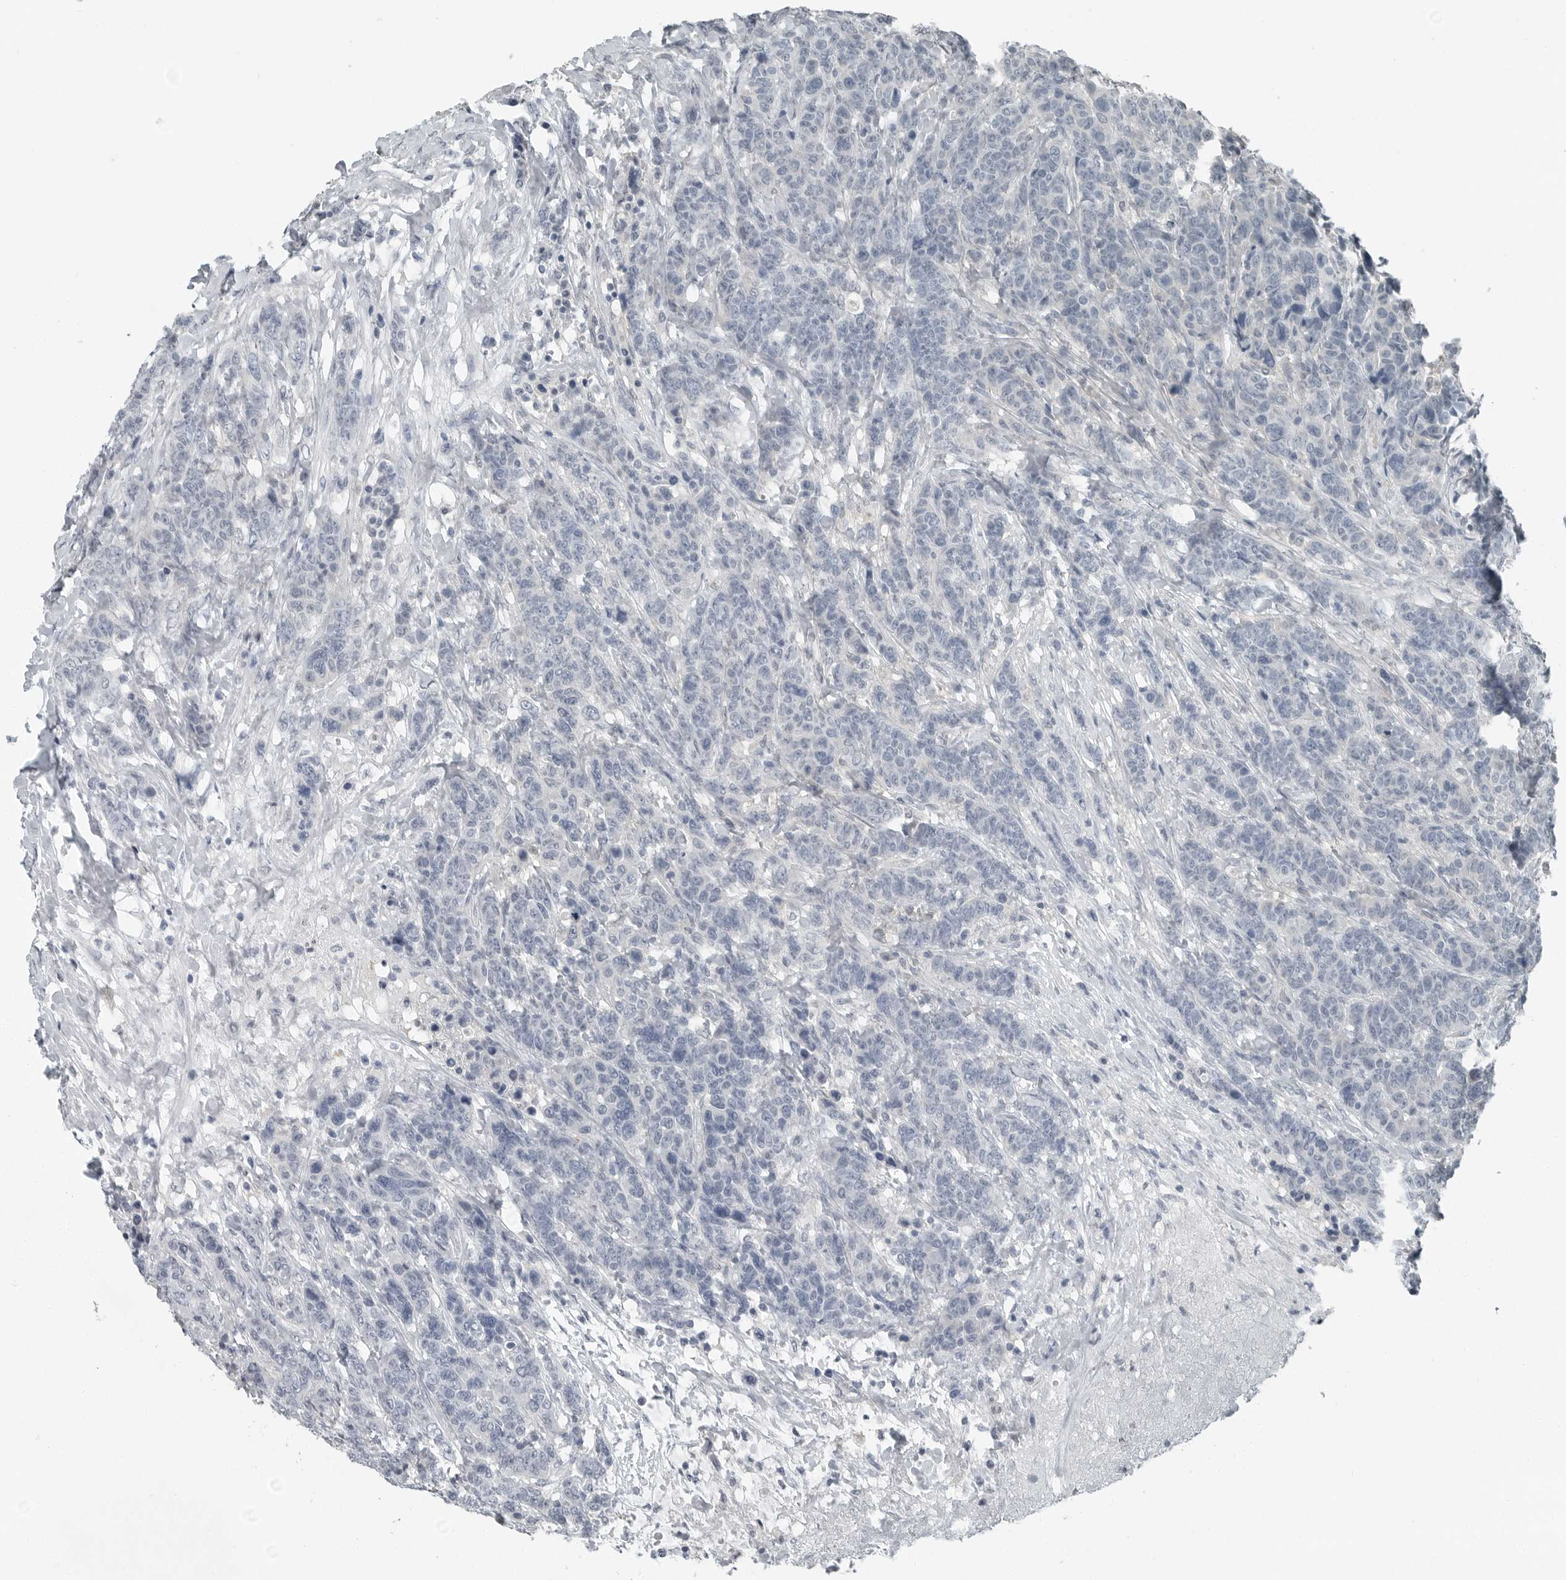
{"staining": {"intensity": "negative", "quantity": "none", "location": "none"}, "tissue": "breast cancer", "cell_type": "Tumor cells", "image_type": "cancer", "snomed": [{"axis": "morphology", "description": "Duct carcinoma"}, {"axis": "topography", "description": "Breast"}], "caption": "IHC of human breast infiltrating ductal carcinoma displays no positivity in tumor cells.", "gene": "KYAT1", "patient": {"sex": "female", "age": 37}}